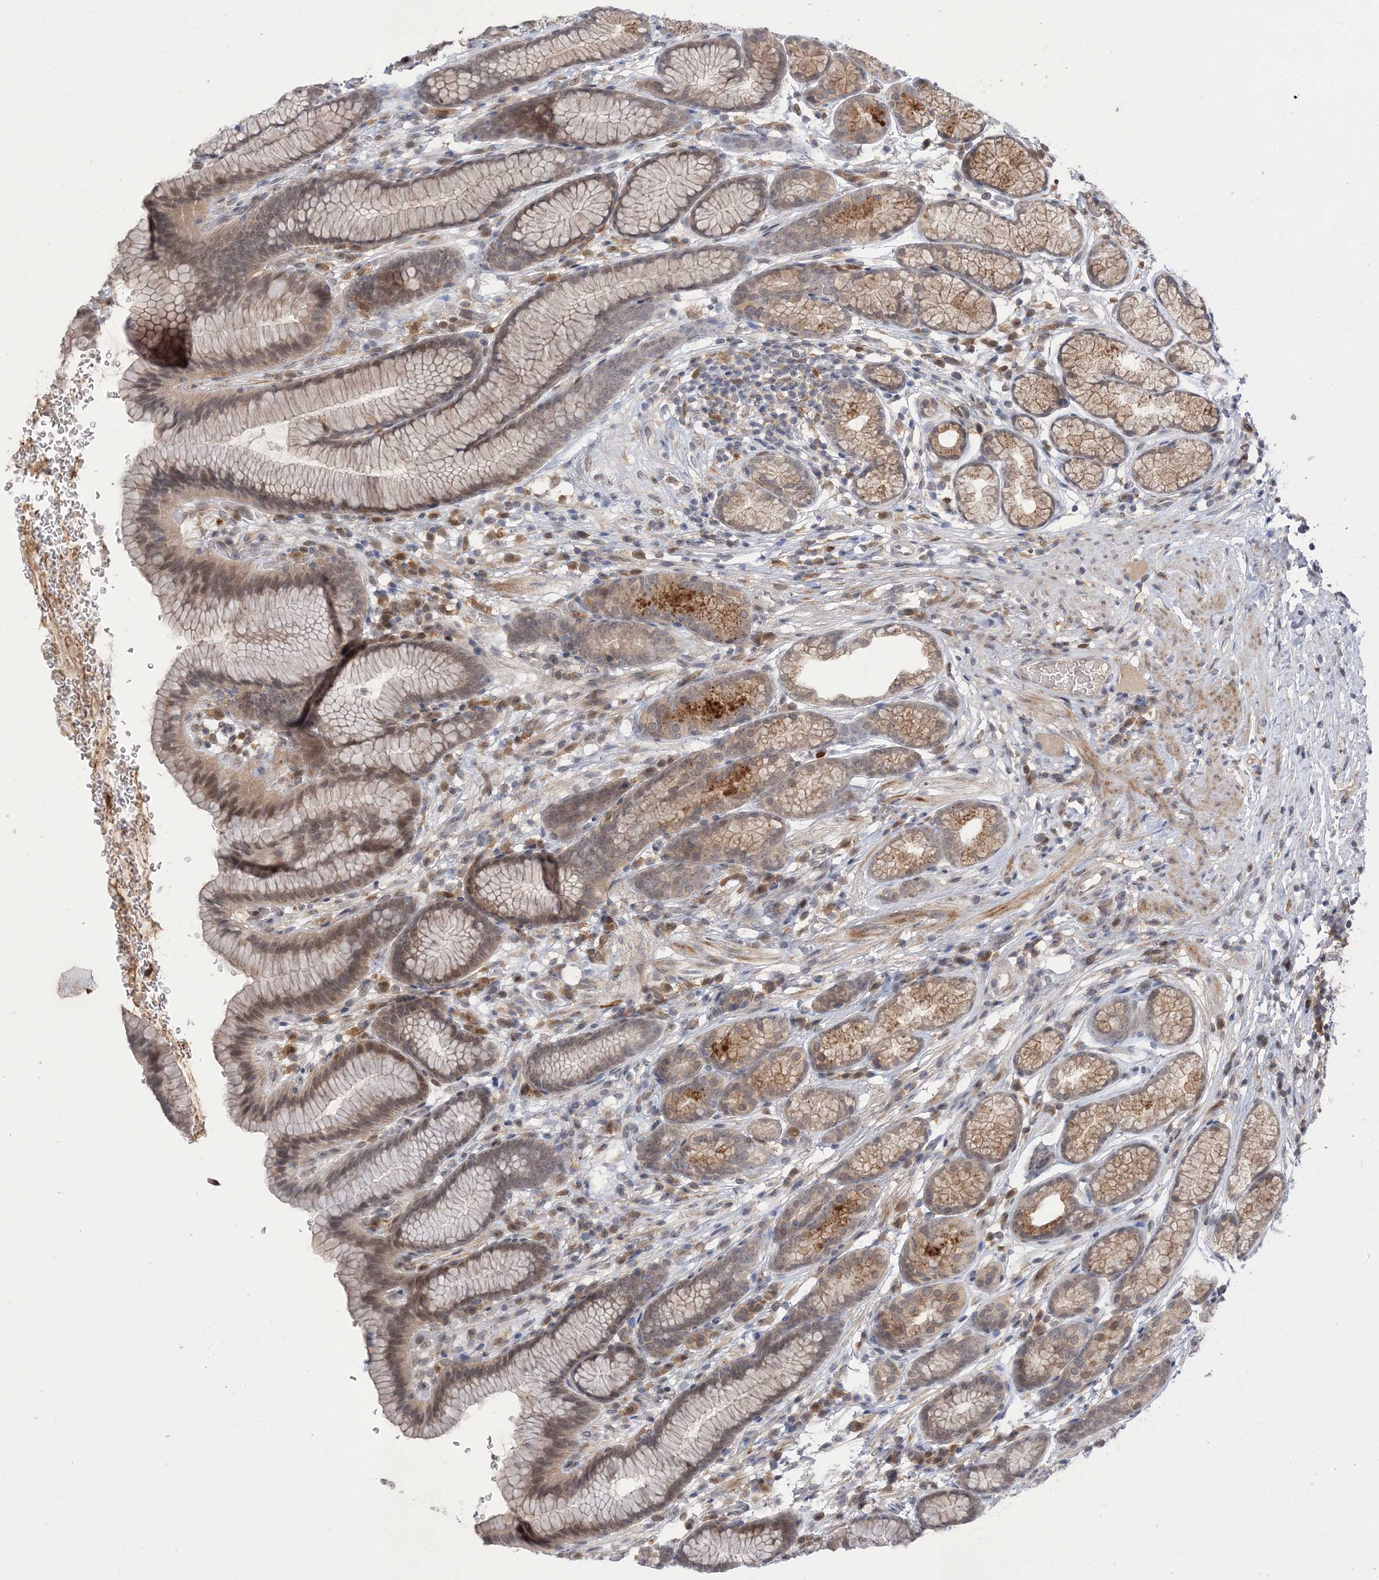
{"staining": {"intensity": "weak", "quantity": ">75%", "location": "cytoplasmic/membranous,nuclear"}, "tissue": "stomach", "cell_type": "Glandular cells", "image_type": "normal", "snomed": [{"axis": "morphology", "description": "Normal tissue, NOS"}, {"axis": "topography", "description": "Stomach"}], "caption": "Stomach stained with immunohistochemistry shows weak cytoplasmic/membranous,nuclear staining in about >75% of glandular cells.", "gene": "NAGK", "patient": {"sex": "male", "age": 42}}